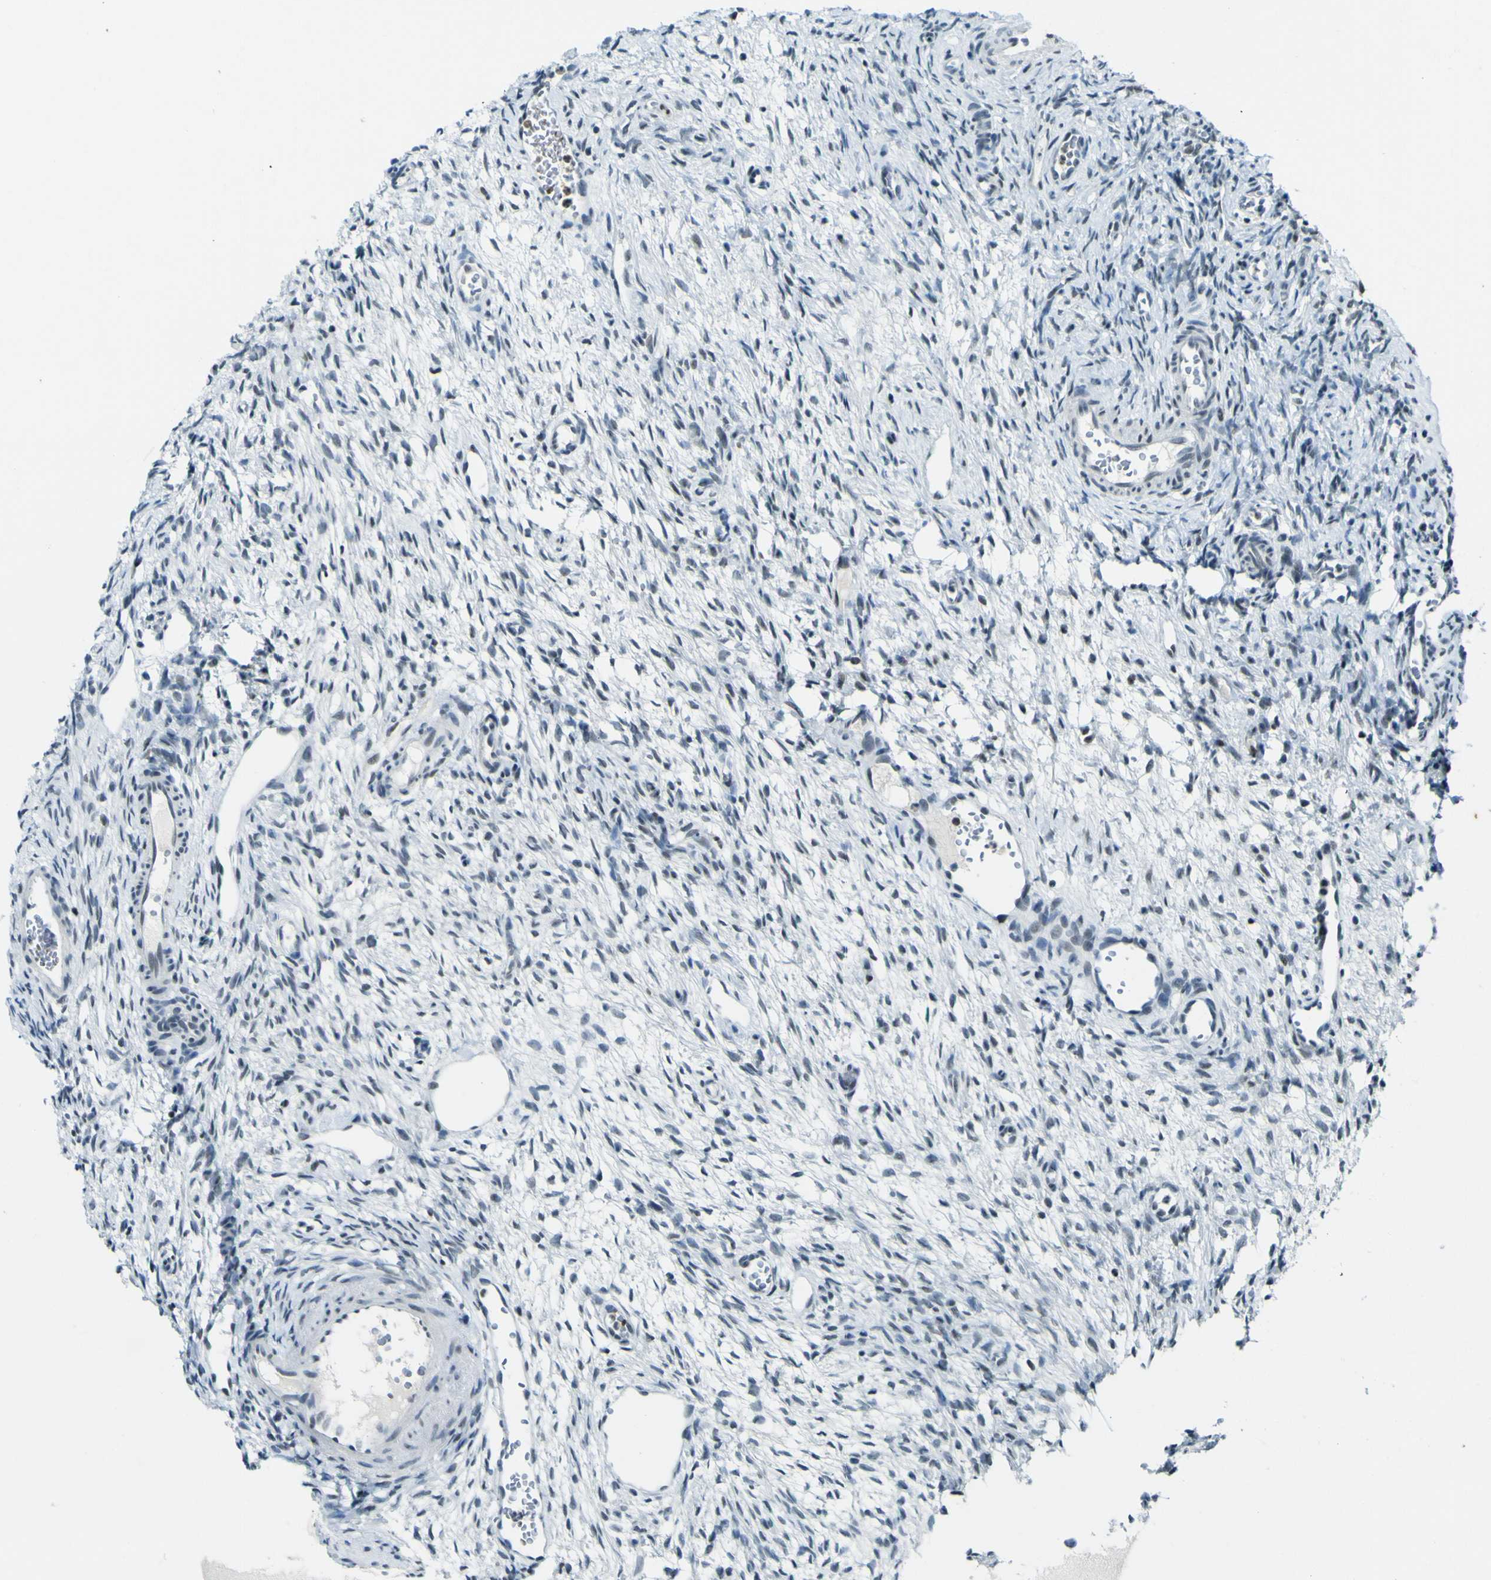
{"staining": {"intensity": "negative", "quantity": "none", "location": "none"}, "tissue": "ovary", "cell_type": "Ovarian stroma cells", "image_type": "normal", "snomed": [{"axis": "morphology", "description": "Normal tissue, NOS"}, {"axis": "topography", "description": "Ovary"}], "caption": "Immunohistochemistry (IHC) micrograph of unremarkable ovary: human ovary stained with DAB (3,3'-diaminobenzidine) displays no significant protein positivity in ovarian stroma cells.", "gene": "CEBPG", "patient": {"sex": "female", "age": 33}}